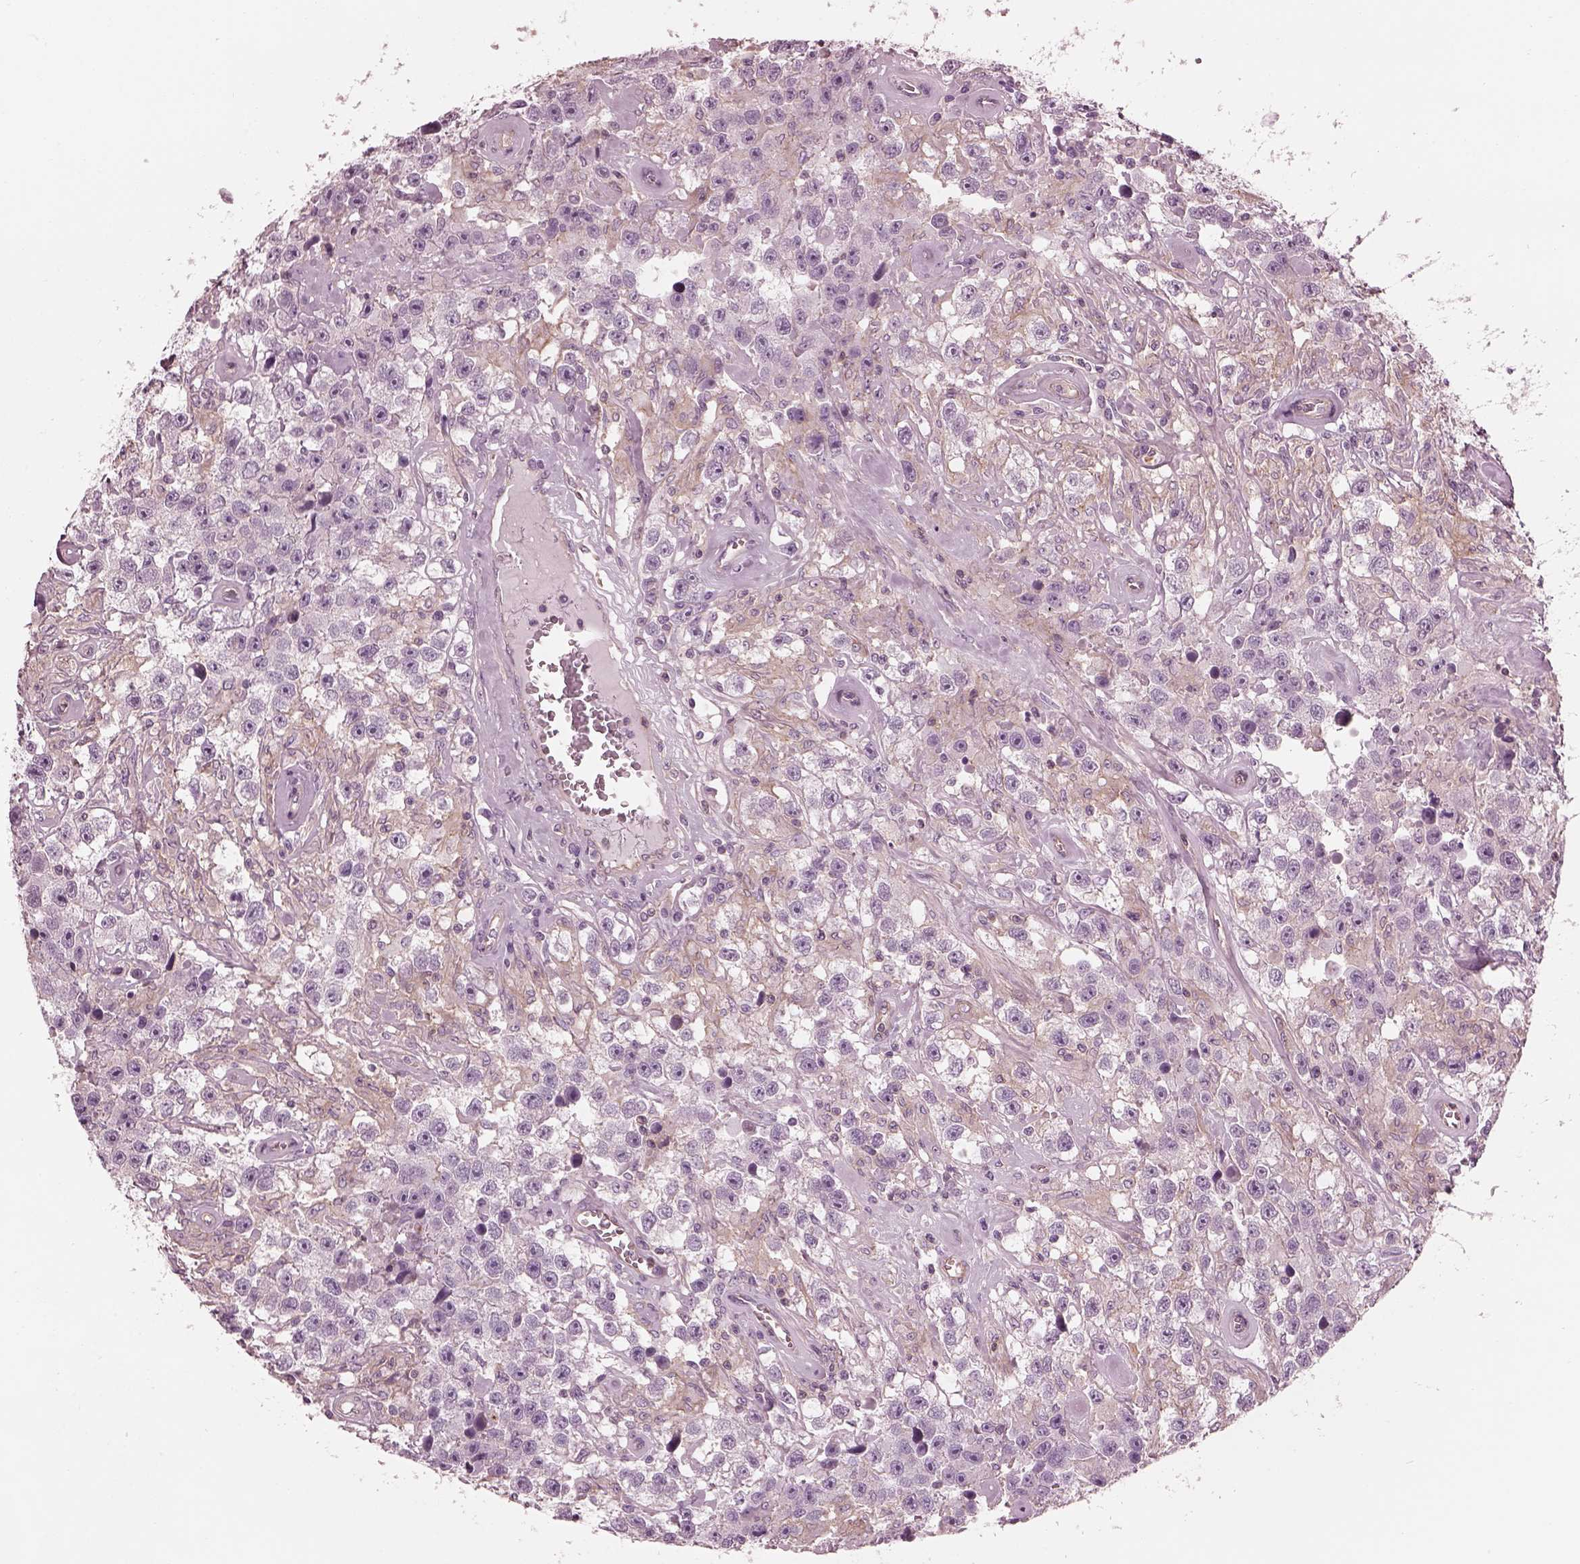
{"staining": {"intensity": "negative", "quantity": "none", "location": "none"}, "tissue": "testis cancer", "cell_type": "Tumor cells", "image_type": "cancer", "snomed": [{"axis": "morphology", "description": "Seminoma, NOS"}, {"axis": "topography", "description": "Testis"}], "caption": "Immunohistochemical staining of human testis seminoma exhibits no significant positivity in tumor cells.", "gene": "ELAPOR1", "patient": {"sex": "male", "age": 43}}